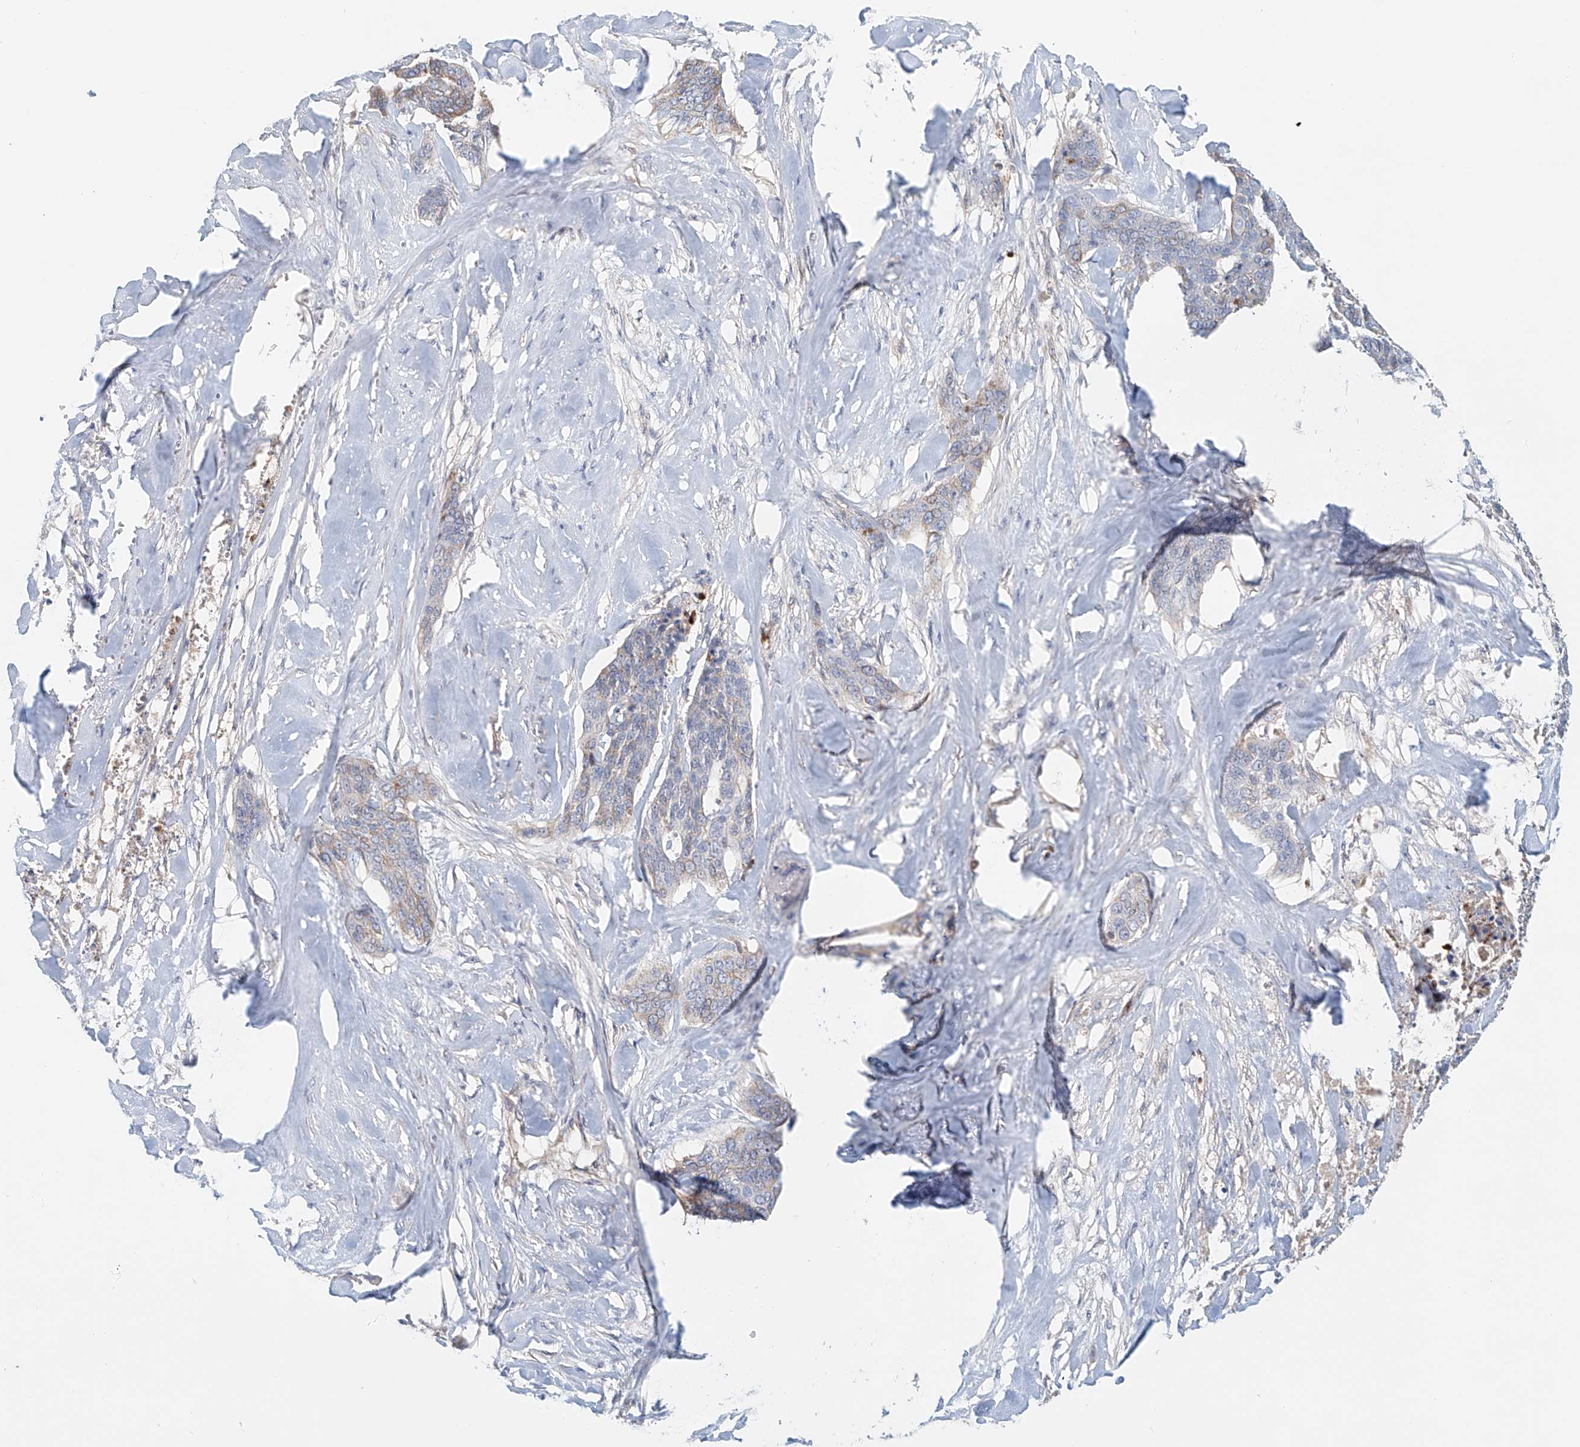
{"staining": {"intensity": "weak", "quantity": "<25%", "location": "cytoplasmic/membranous"}, "tissue": "skin cancer", "cell_type": "Tumor cells", "image_type": "cancer", "snomed": [{"axis": "morphology", "description": "Basal cell carcinoma"}, {"axis": "topography", "description": "Skin"}], "caption": "A high-resolution micrograph shows immunohistochemistry (IHC) staining of skin basal cell carcinoma, which shows no significant staining in tumor cells. Nuclei are stained in blue.", "gene": "FRYL", "patient": {"sex": "female", "age": 64}}